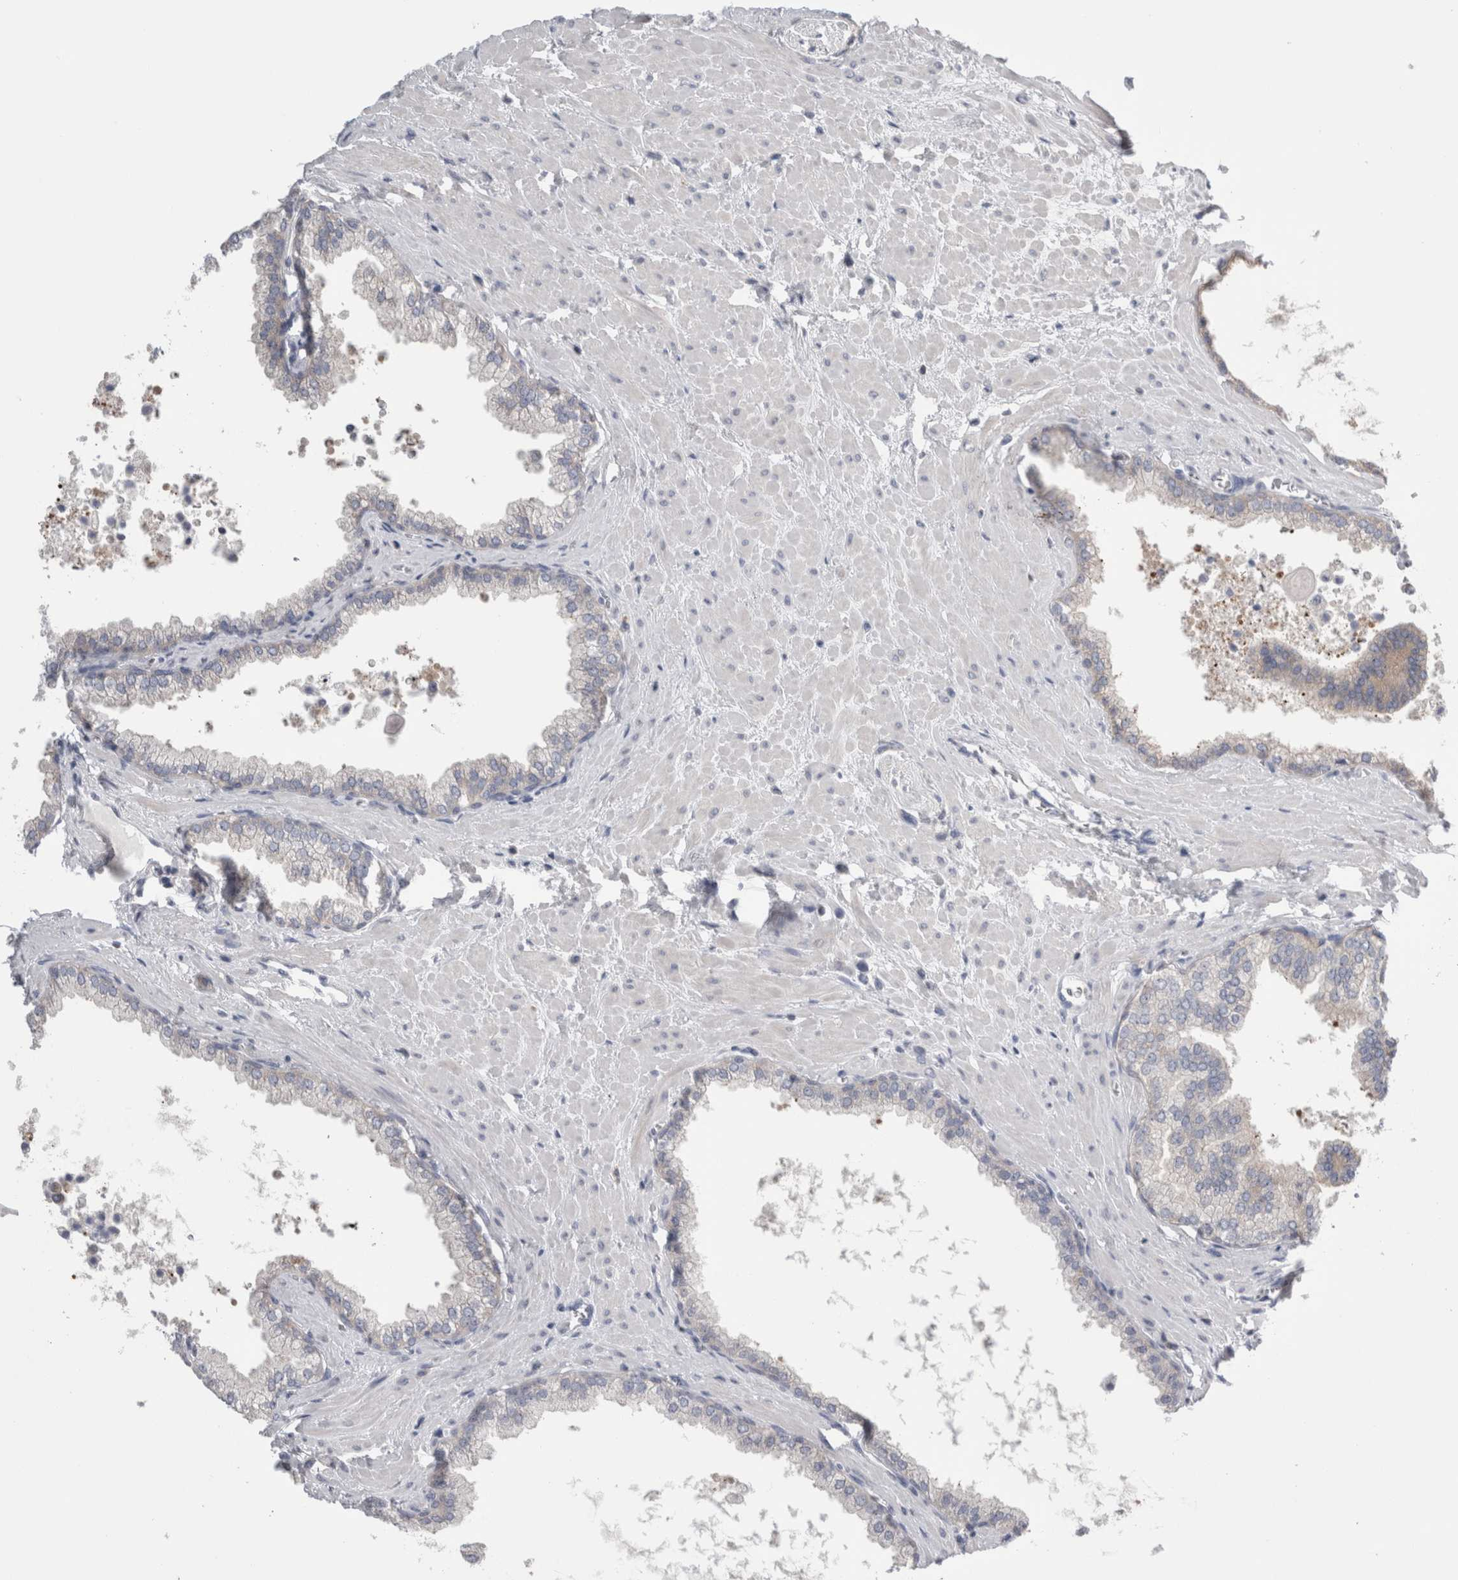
{"staining": {"intensity": "negative", "quantity": "none", "location": "none"}, "tissue": "prostate cancer", "cell_type": "Tumor cells", "image_type": "cancer", "snomed": [{"axis": "morphology", "description": "Adenocarcinoma, Low grade"}, {"axis": "topography", "description": "Prostate"}], "caption": "Immunohistochemistry of adenocarcinoma (low-grade) (prostate) displays no positivity in tumor cells.", "gene": "DCTN6", "patient": {"sex": "male", "age": 71}}